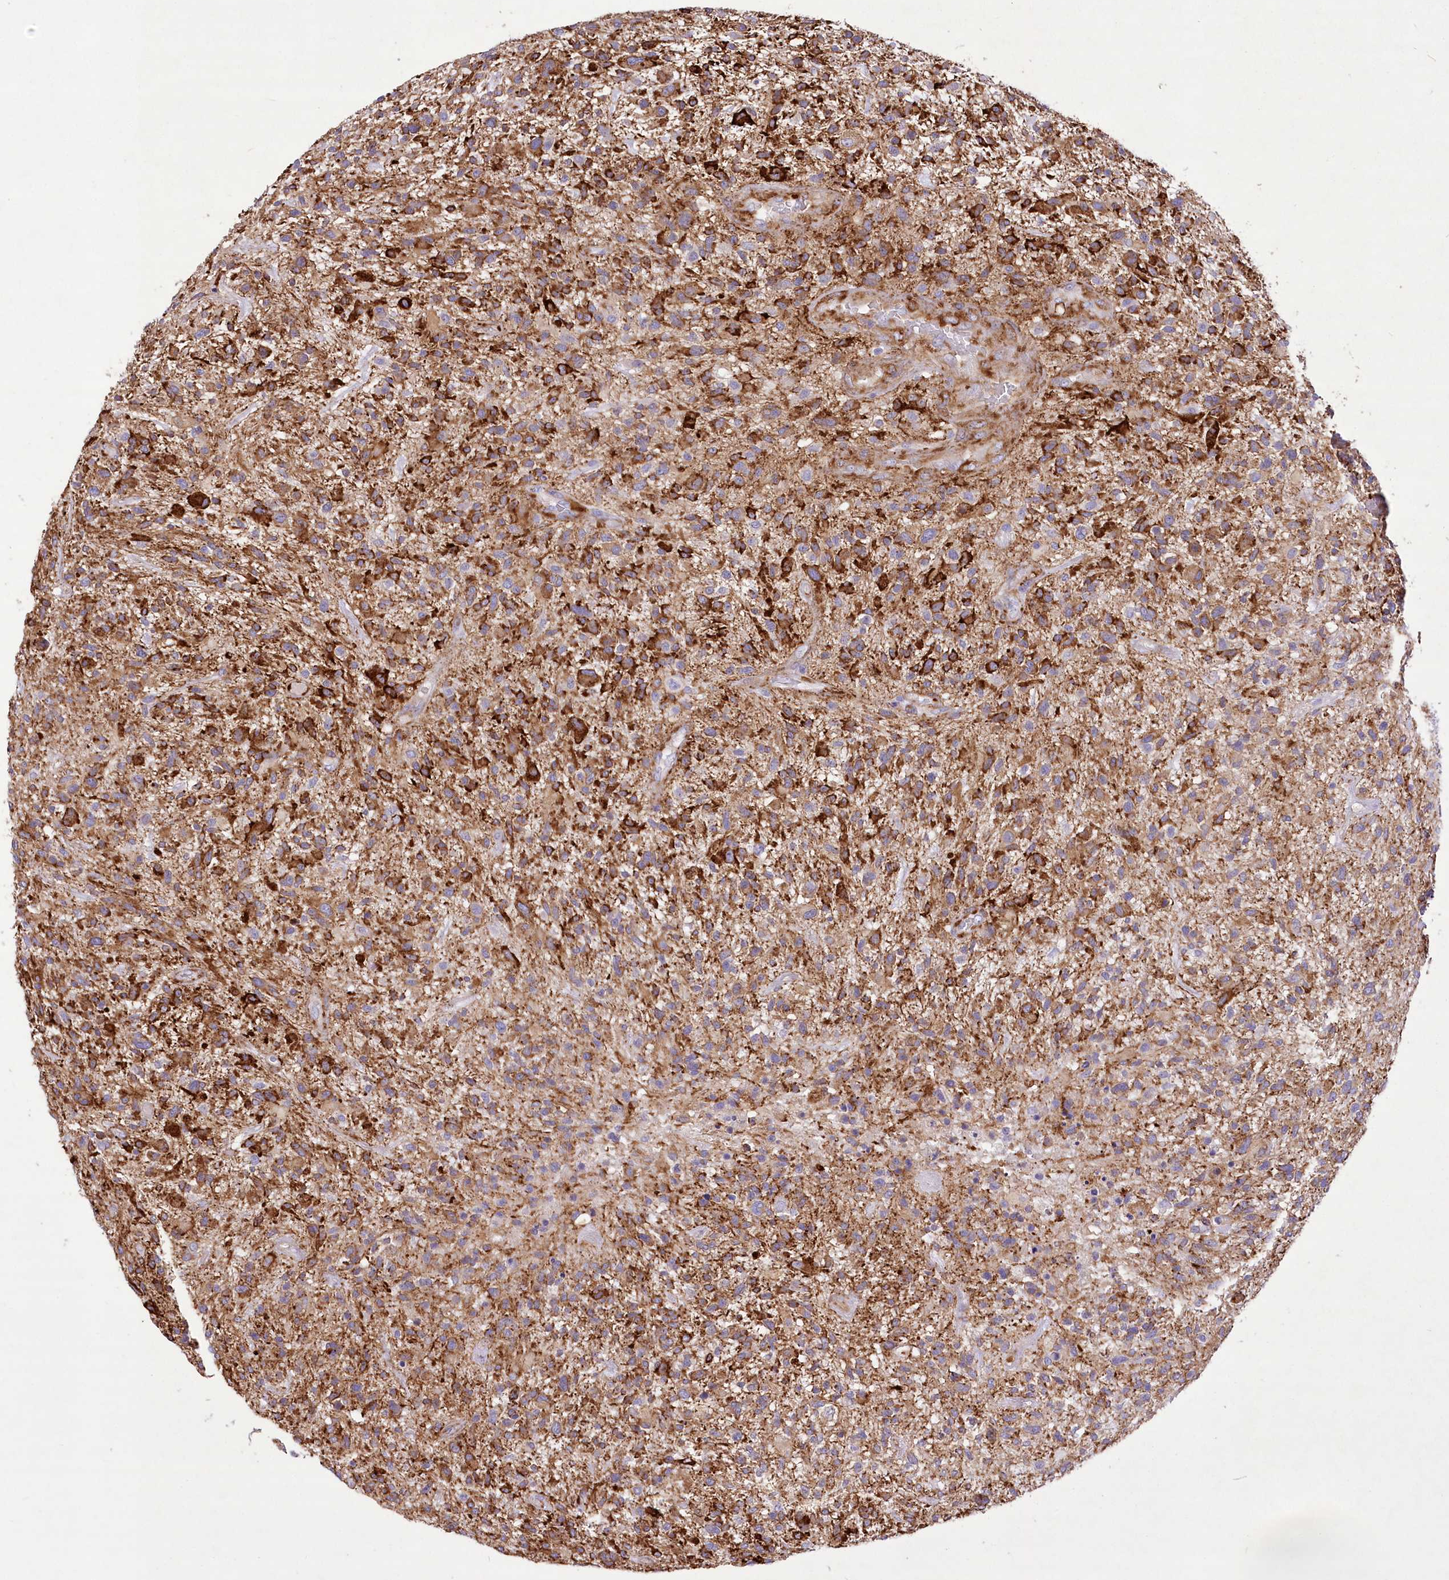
{"staining": {"intensity": "moderate", "quantity": ">75%", "location": "cytoplasmic/membranous"}, "tissue": "glioma", "cell_type": "Tumor cells", "image_type": "cancer", "snomed": [{"axis": "morphology", "description": "Glioma, malignant, High grade"}, {"axis": "topography", "description": "Brain"}], "caption": "A histopathology image of glioma stained for a protein displays moderate cytoplasmic/membranous brown staining in tumor cells.", "gene": "ANGPTL3", "patient": {"sex": "male", "age": 47}}